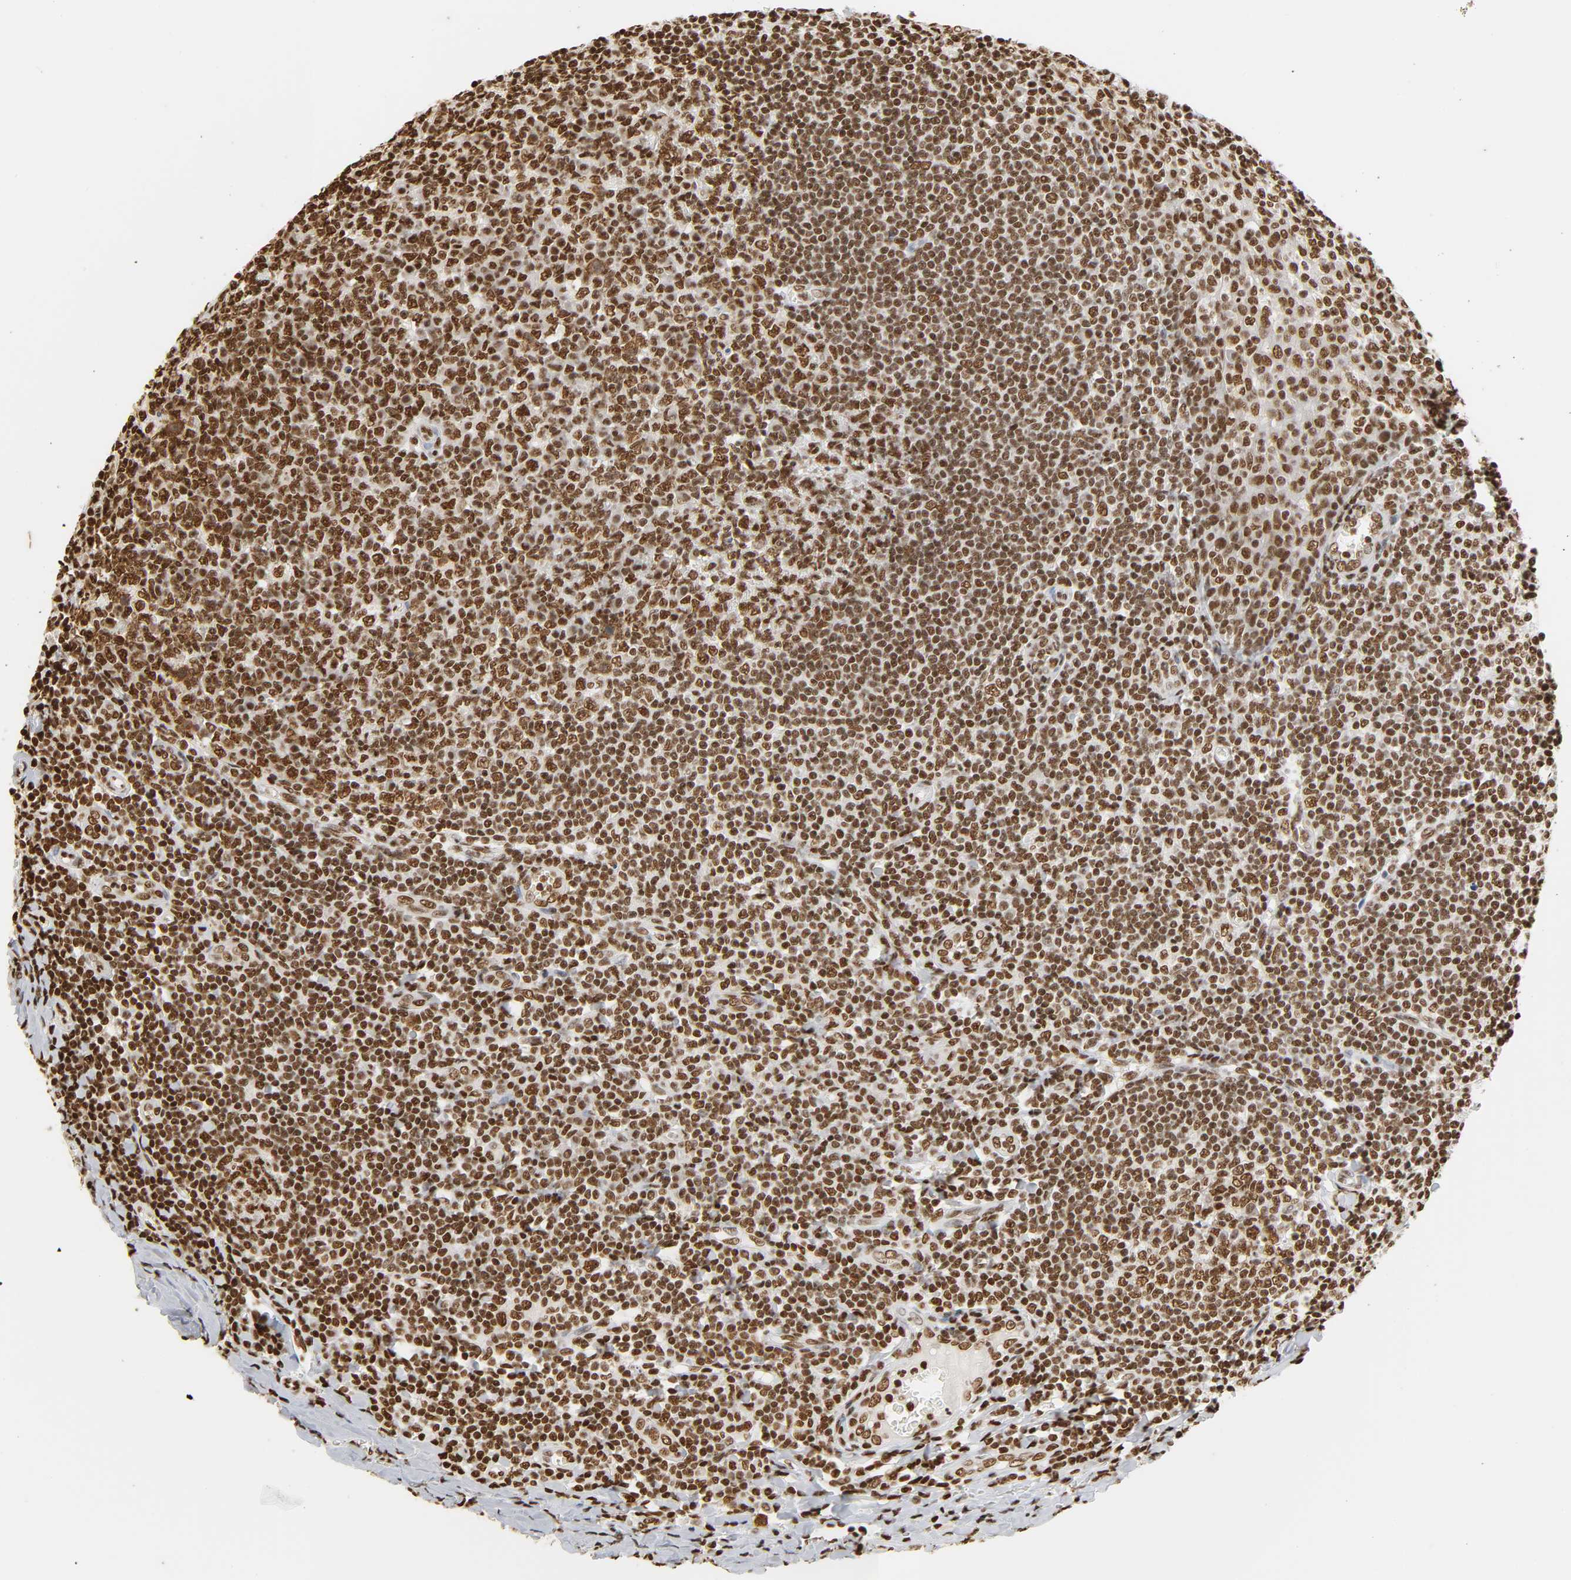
{"staining": {"intensity": "moderate", "quantity": ">75%", "location": "nuclear"}, "tissue": "tonsil", "cell_type": "Germinal center cells", "image_type": "normal", "snomed": [{"axis": "morphology", "description": "Normal tissue, NOS"}, {"axis": "topography", "description": "Tonsil"}], "caption": "IHC photomicrograph of benign human tonsil stained for a protein (brown), which demonstrates medium levels of moderate nuclear positivity in approximately >75% of germinal center cells.", "gene": "HNRNPC", "patient": {"sex": "male", "age": 31}}